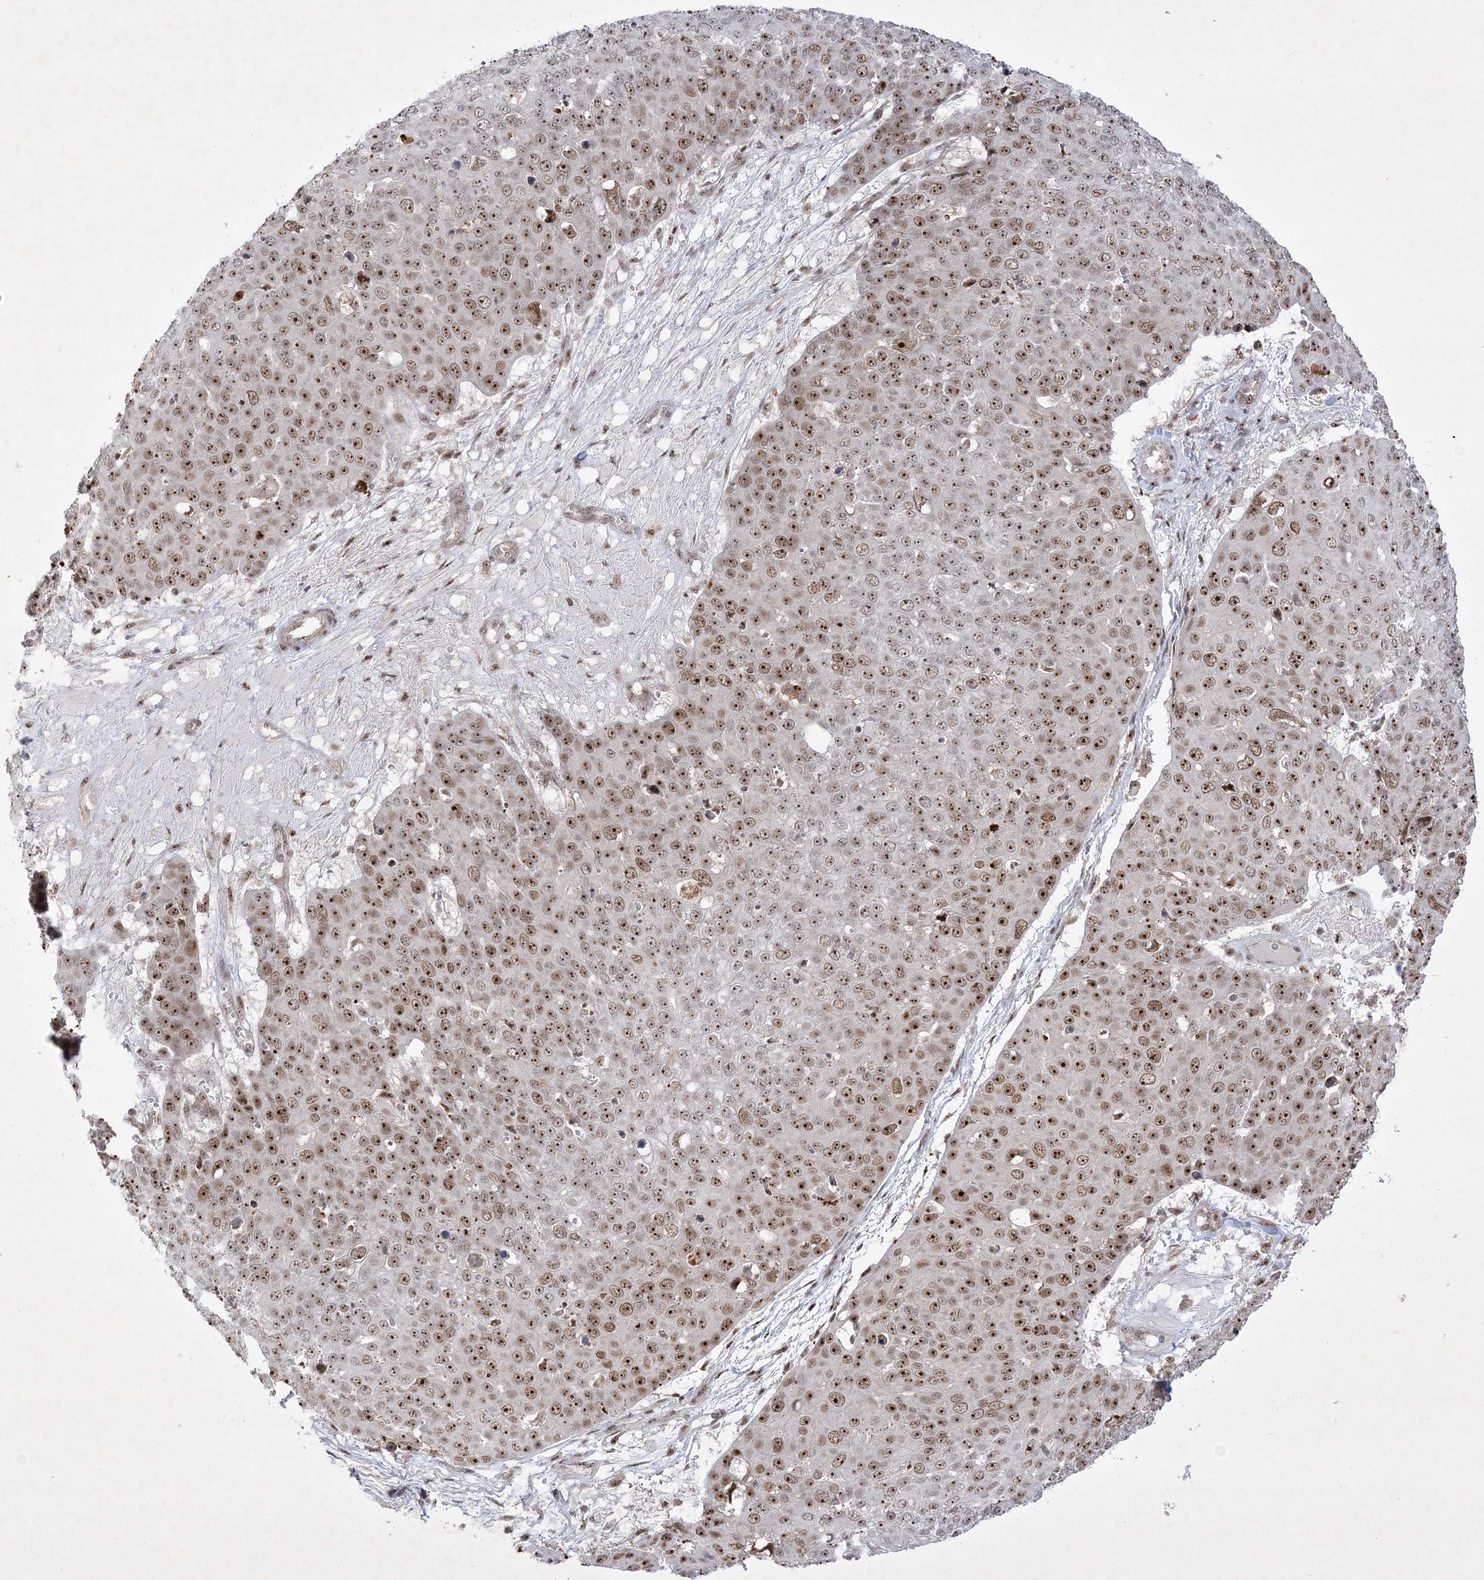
{"staining": {"intensity": "strong", "quantity": "25%-75%", "location": "nuclear"}, "tissue": "skin cancer", "cell_type": "Tumor cells", "image_type": "cancer", "snomed": [{"axis": "morphology", "description": "Squamous cell carcinoma, NOS"}, {"axis": "topography", "description": "Skin"}], "caption": "Skin cancer (squamous cell carcinoma) was stained to show a protein in brown. There is high levels of strong nuclear positivity in approximately 25%-75% of tumor cells. Immunohistochemistry (ihc) stains the protein in brown and the nuclei are stained blue.", "gene": "NPM3", "patient": {"sex": "male", "age": 71}}